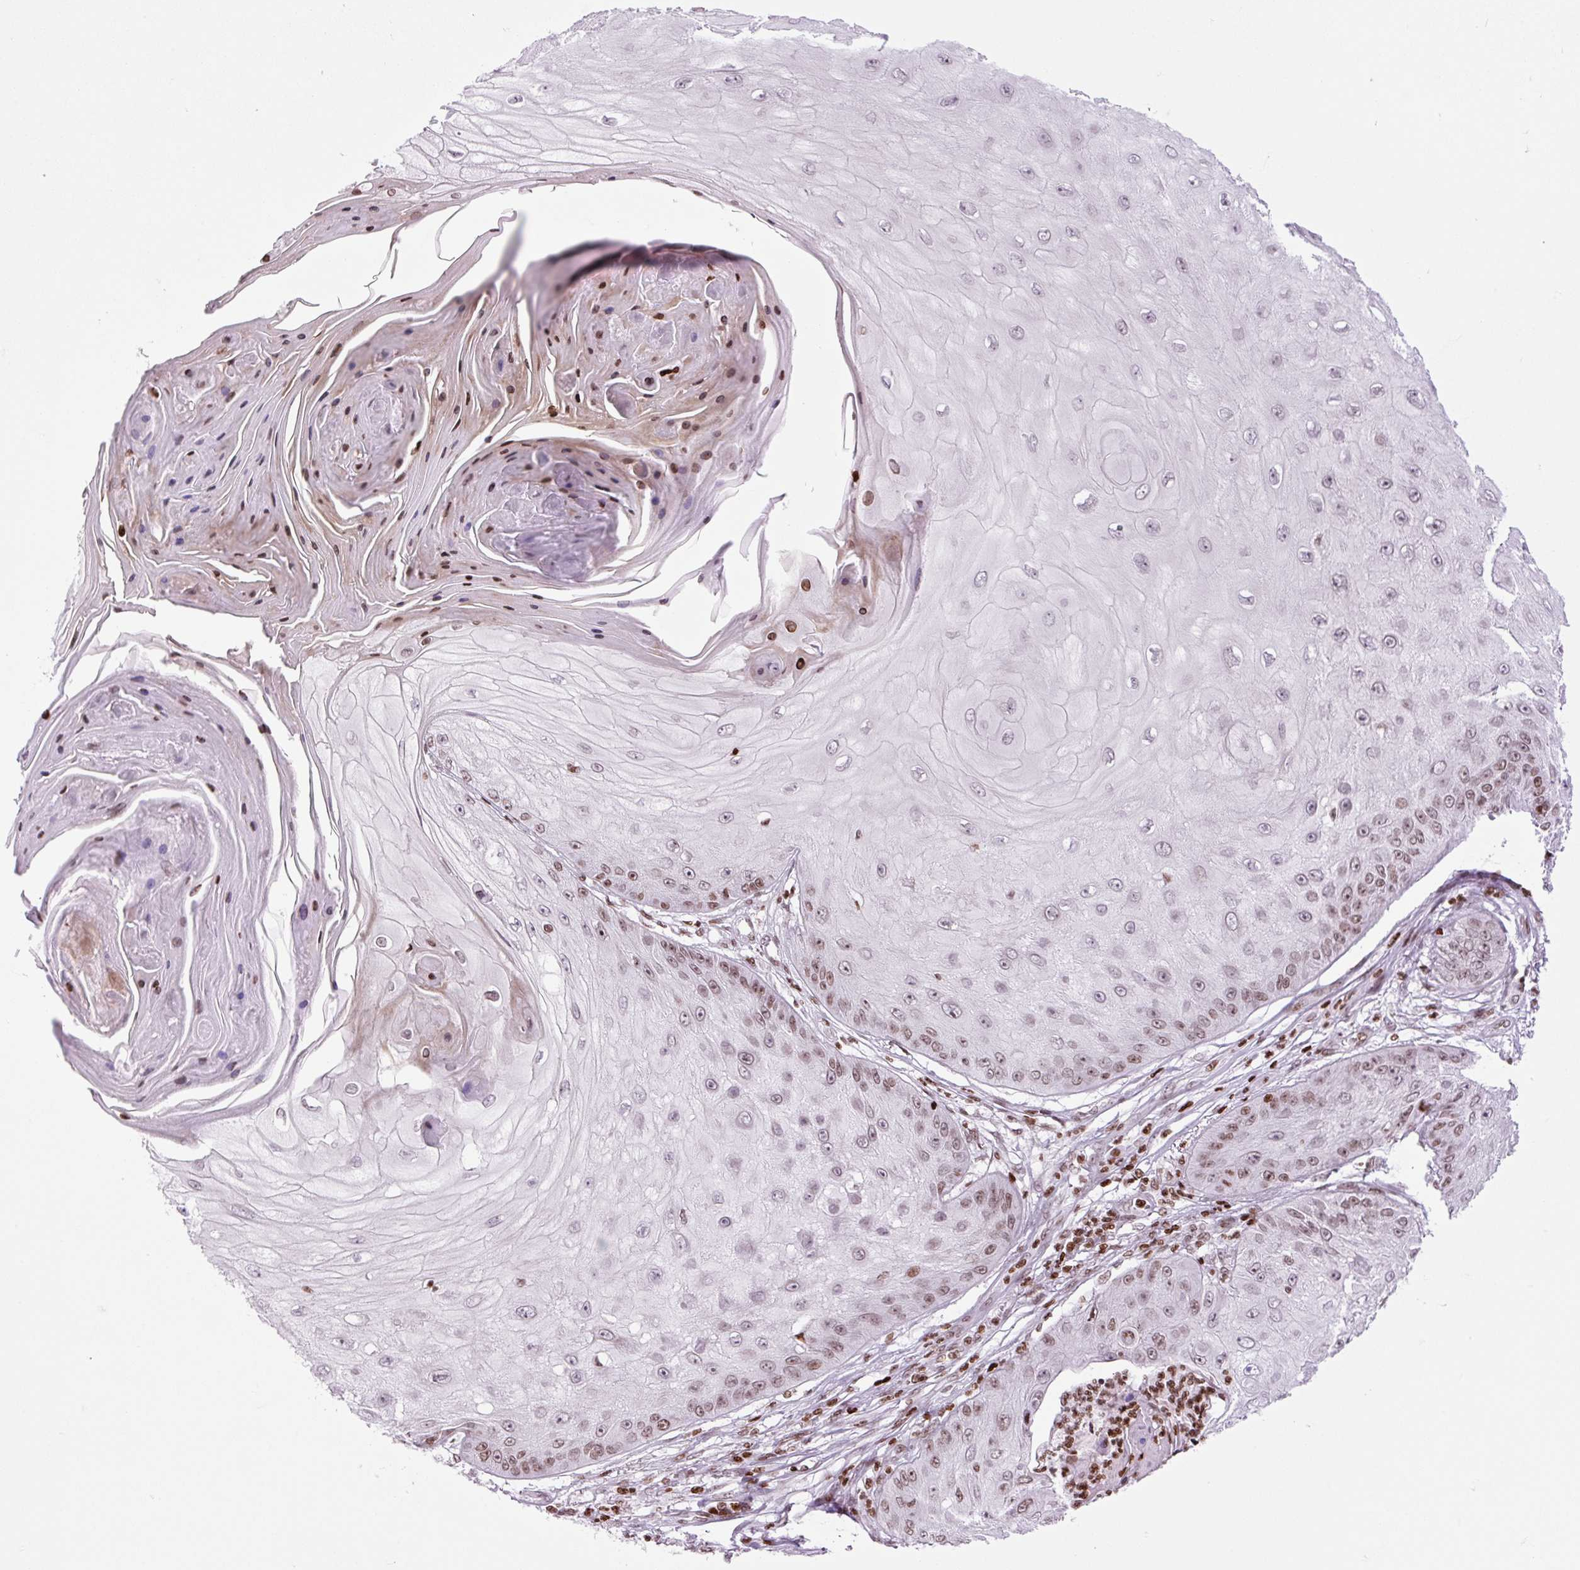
{"staining": {"intensity": "moderate", "quantity": "25%-75%", "location": "nuclear"}, "tissue": "skin cancer", "cell_type": "Tumor cells", "image_type": "cancer", "snomed": [{"axis": "morphology", "description": "Squamous cell carcinoma, NOS"}, {"axis": "topography", "description": "Skin"}], "caption": "Skin cancer (squamous cell carcinoma) stained for a protein (brown) exhibits moderate nuclear positive staining in approximately 25%-75% of tumor cells.", "gene": "H1-3", "patient": {"sex": "male", "age": 70}}